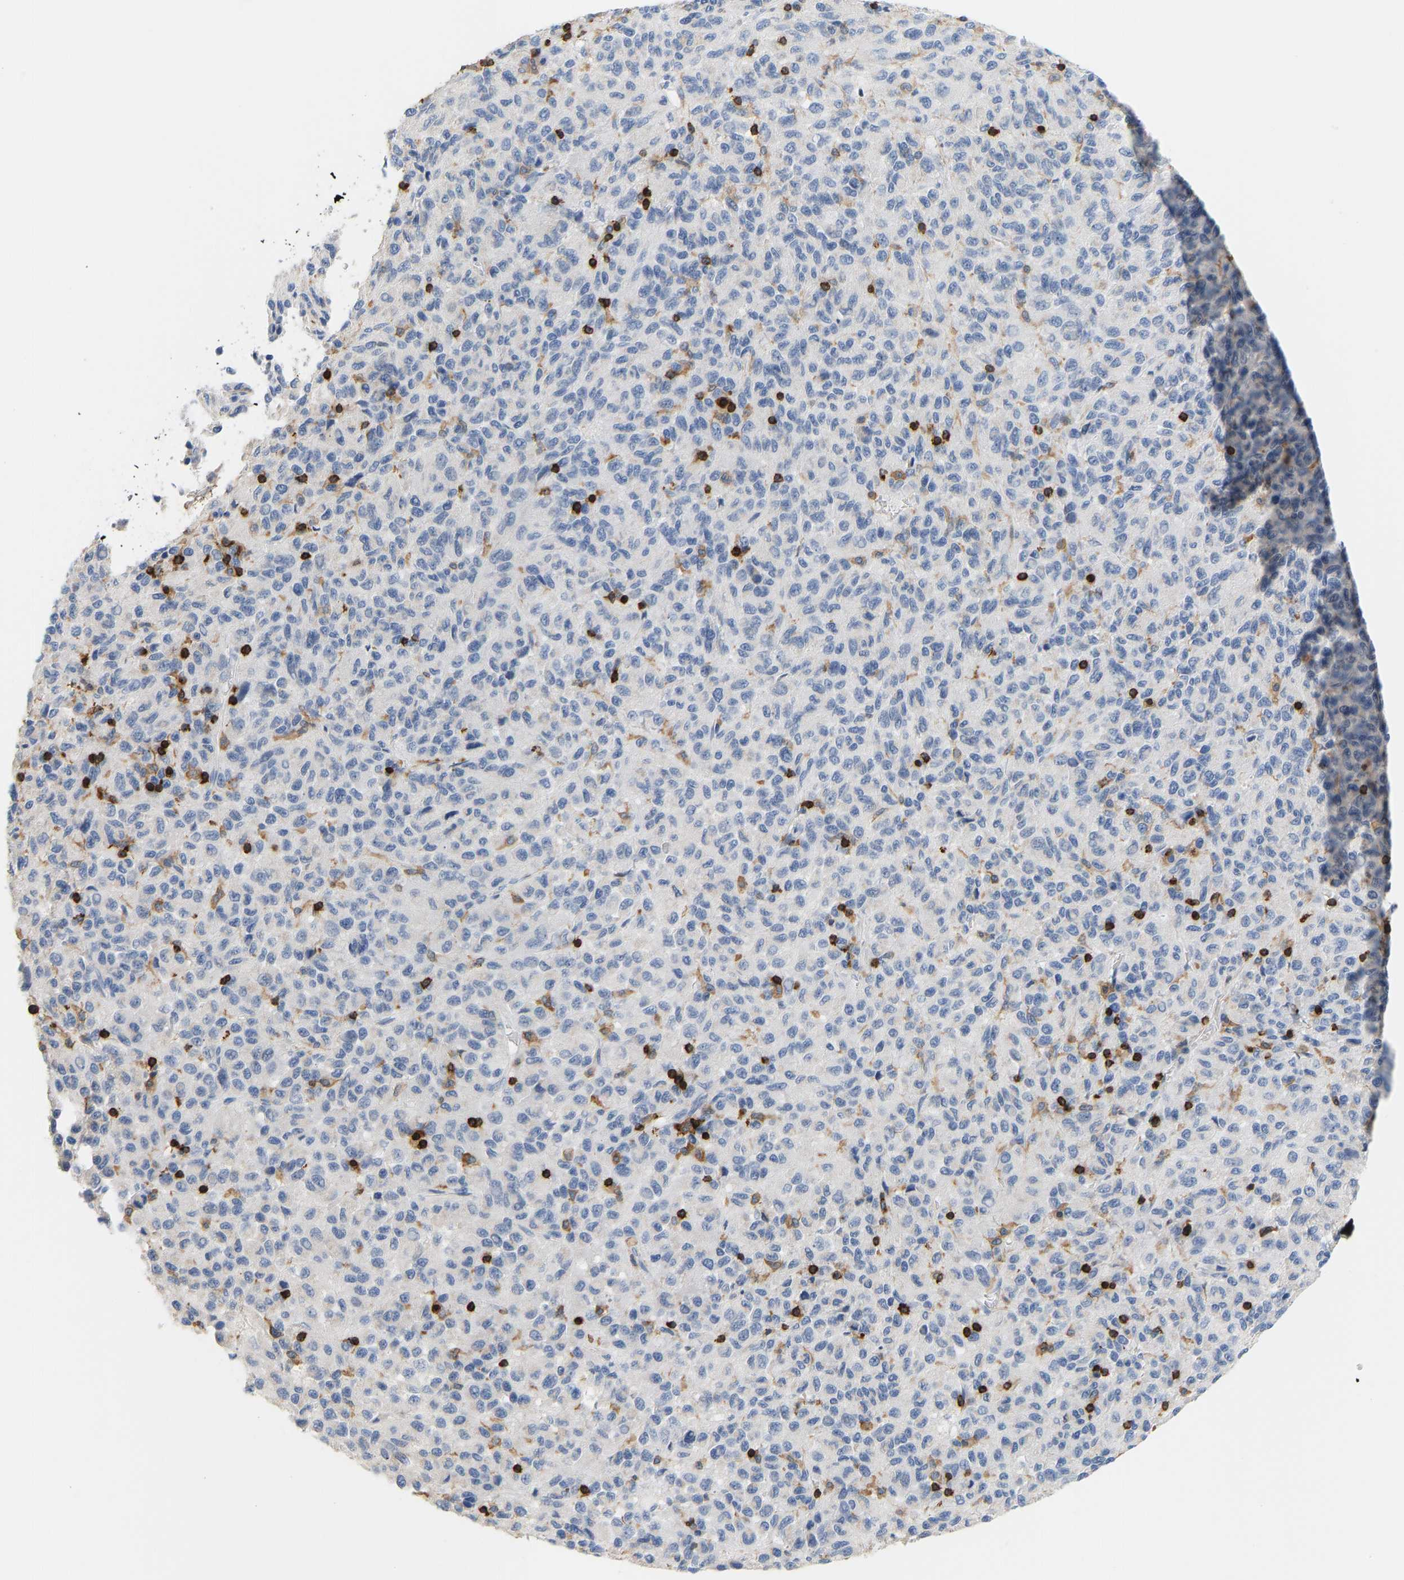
{"staining": {"intensity": "negative", "quantity": "none", "location": "none"}, "tissue": "melanoma", "cell_type": "Tumor cells", "image_type": "cancer", "snomed": [{"axis": "morphology", "description": "Malignant melanoma, Metastatic site"}, {"axis": "topography", "description": "Lung"}], "caption": "Human melanoma stained for a protein using IHC demonstrates no positivity in tumor cells.", "gene": "EVL", "patient": {"sex": "male", "age": 64}}